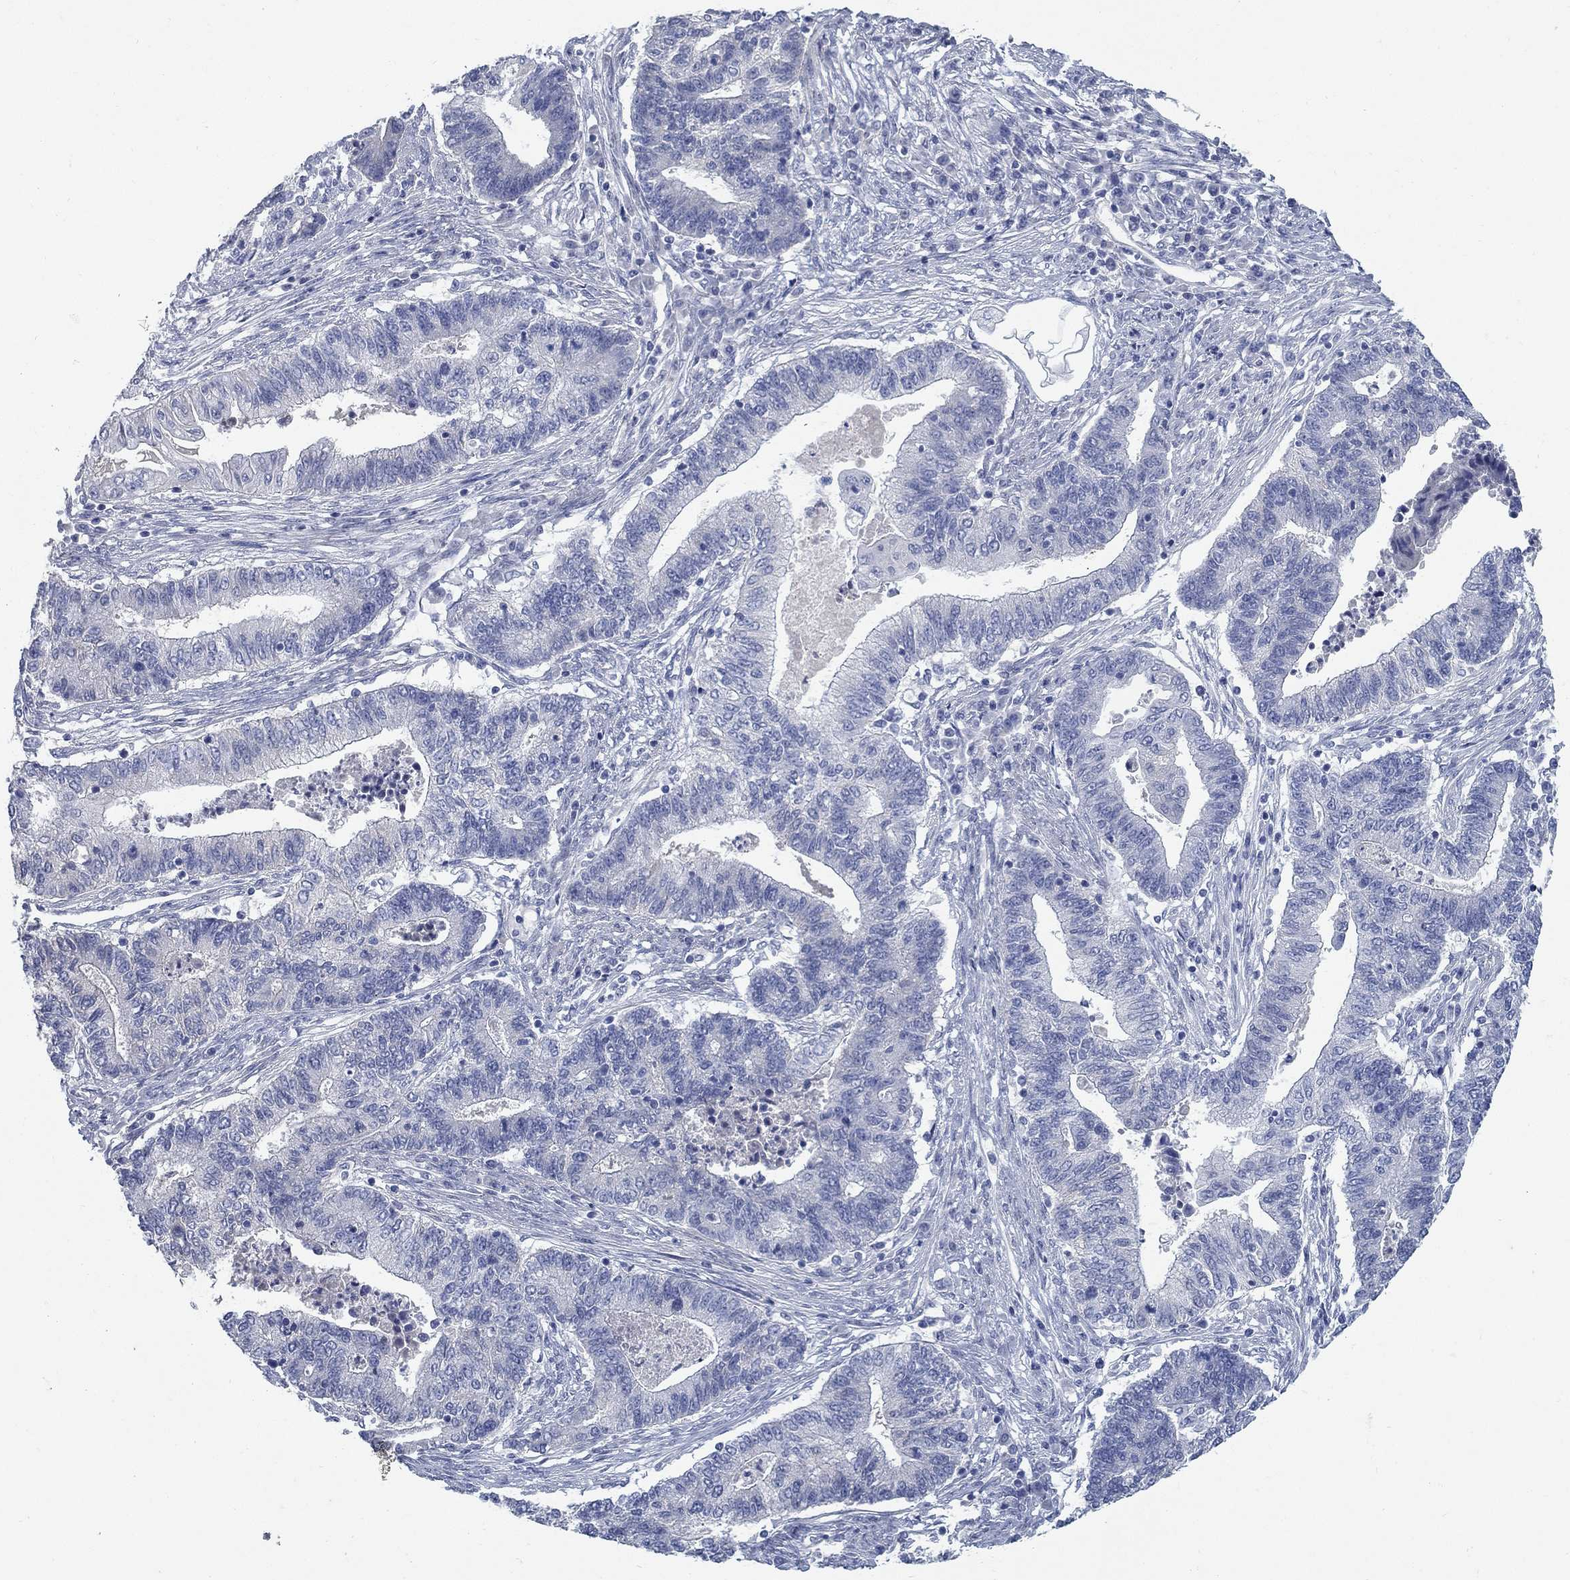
{"staining": {"intensity": "negative", "quantity": "none", "location": "none"}, "tissue": "endometrial cancer", "cell_type": "Tumor cells", "image_type": "cancer", "snomed": [{"axis": "morphology", "description": "Adenocarcinoma, NOS"}, {"axis": "topography", "description": "Uterus"}, {"axis": "topography", "description": "Endometrium"}], "caption": "Immunohistochemistry of human adenocarcinoma (endometrial) reveals no positivity in tumor cells.", "gene": "DNER", "patient": {"sex": "female", "age": 54}}